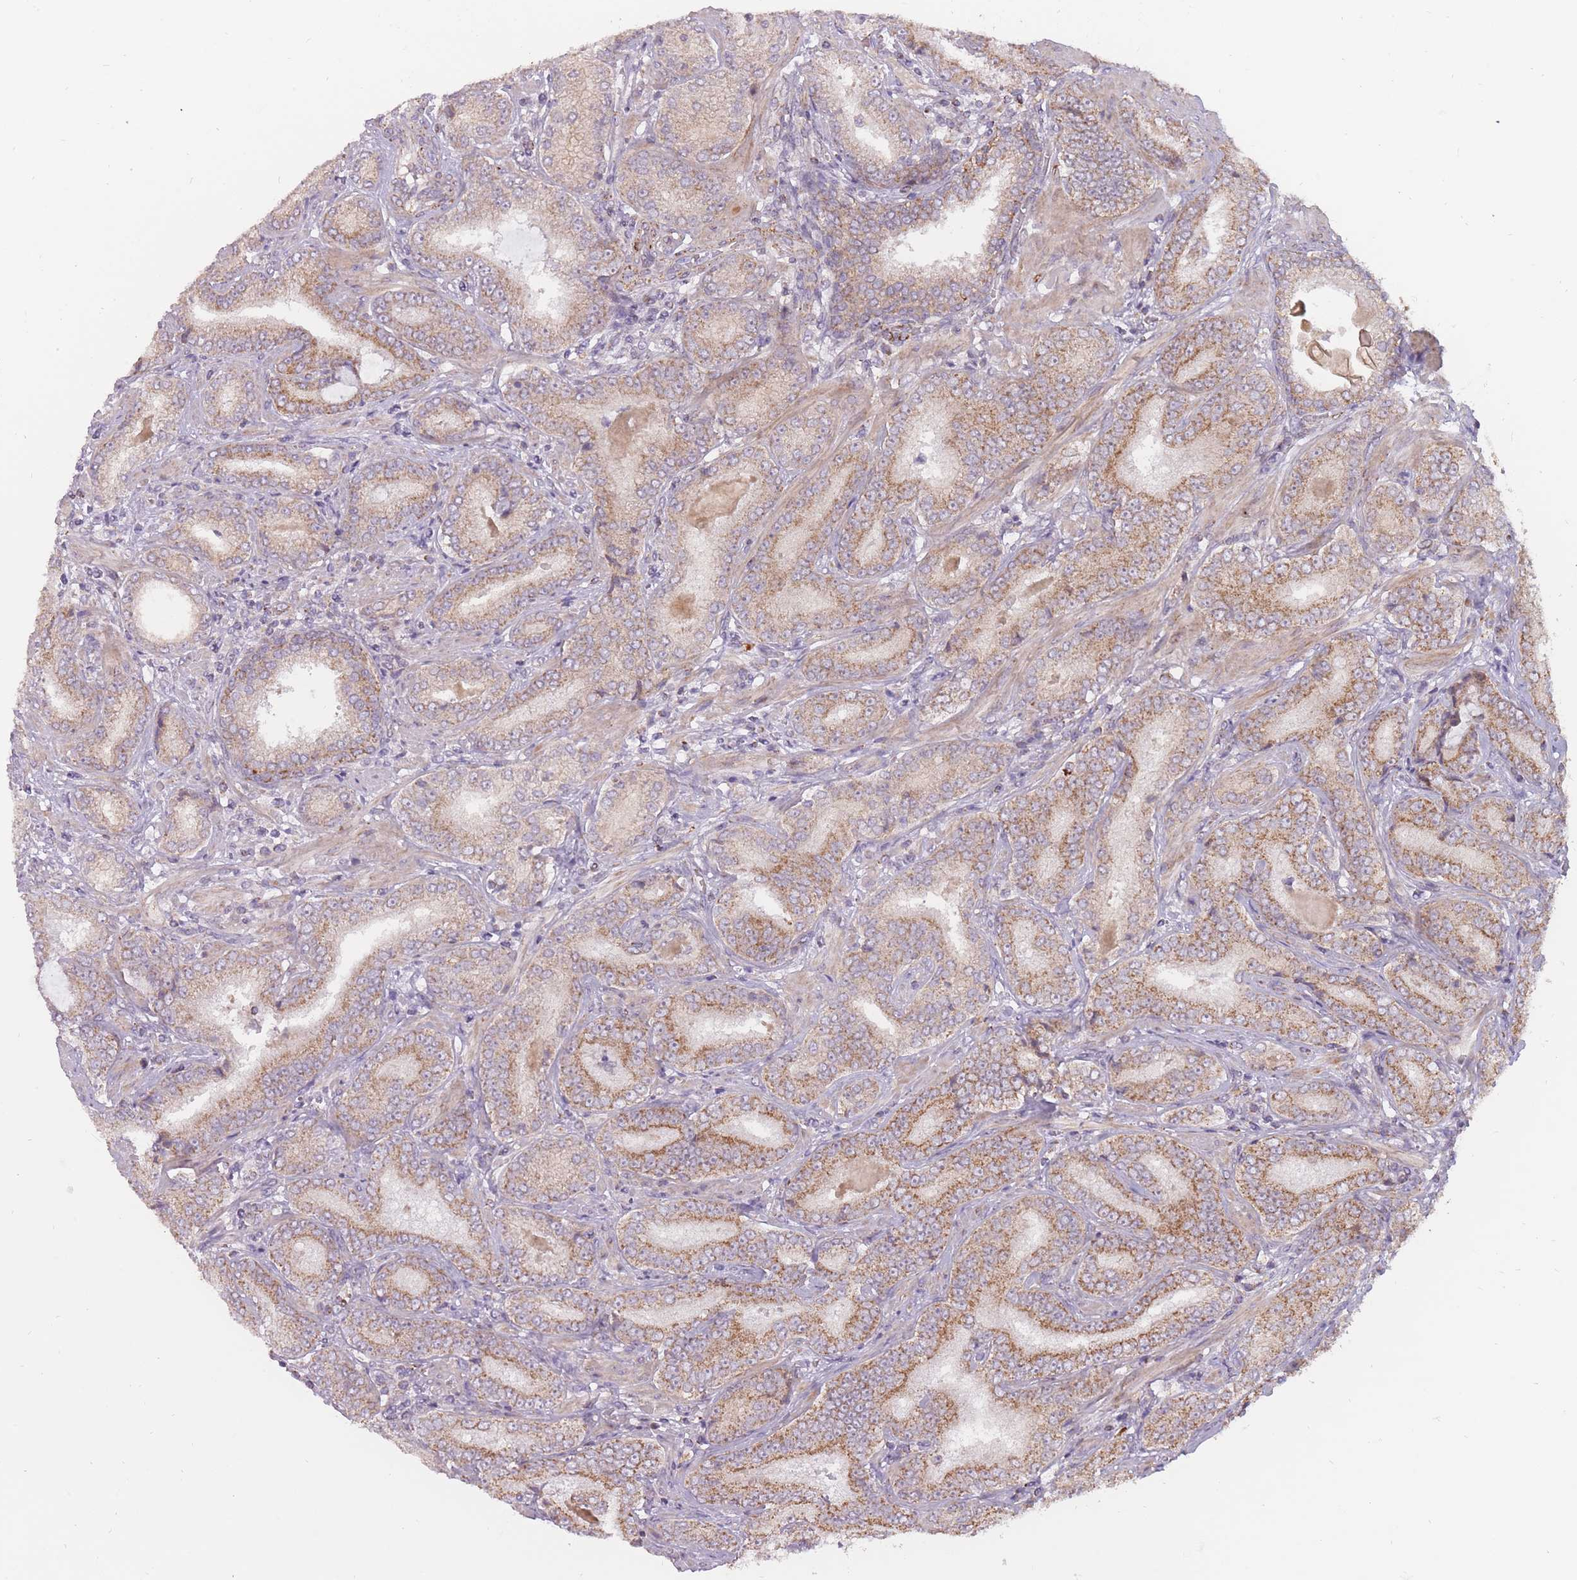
{"staining": {"intensity": "moderate", "quantity": "25%-75%", "location": "cytoplasmic/membranous"}, "tissue": "prostate cancer", "cell_type": "Tumor cells", "image_type": "cancer", "snomed": [{"axis": "morphology", "description": "Adenocarcinoma, High grade"}, {"axis": "topography", "description": "Prostate"}], "caption": "IHC (DAB) staining of human prostate cancer (high-grade adenocarcinoma) displays moderate cytoplasmic/membranous protein positivity in about 25%-75% of tumor cells. Nuclei are stained in blue.", "gene": "LIN7C", "patient": {"sex": "male", "age": 72}}